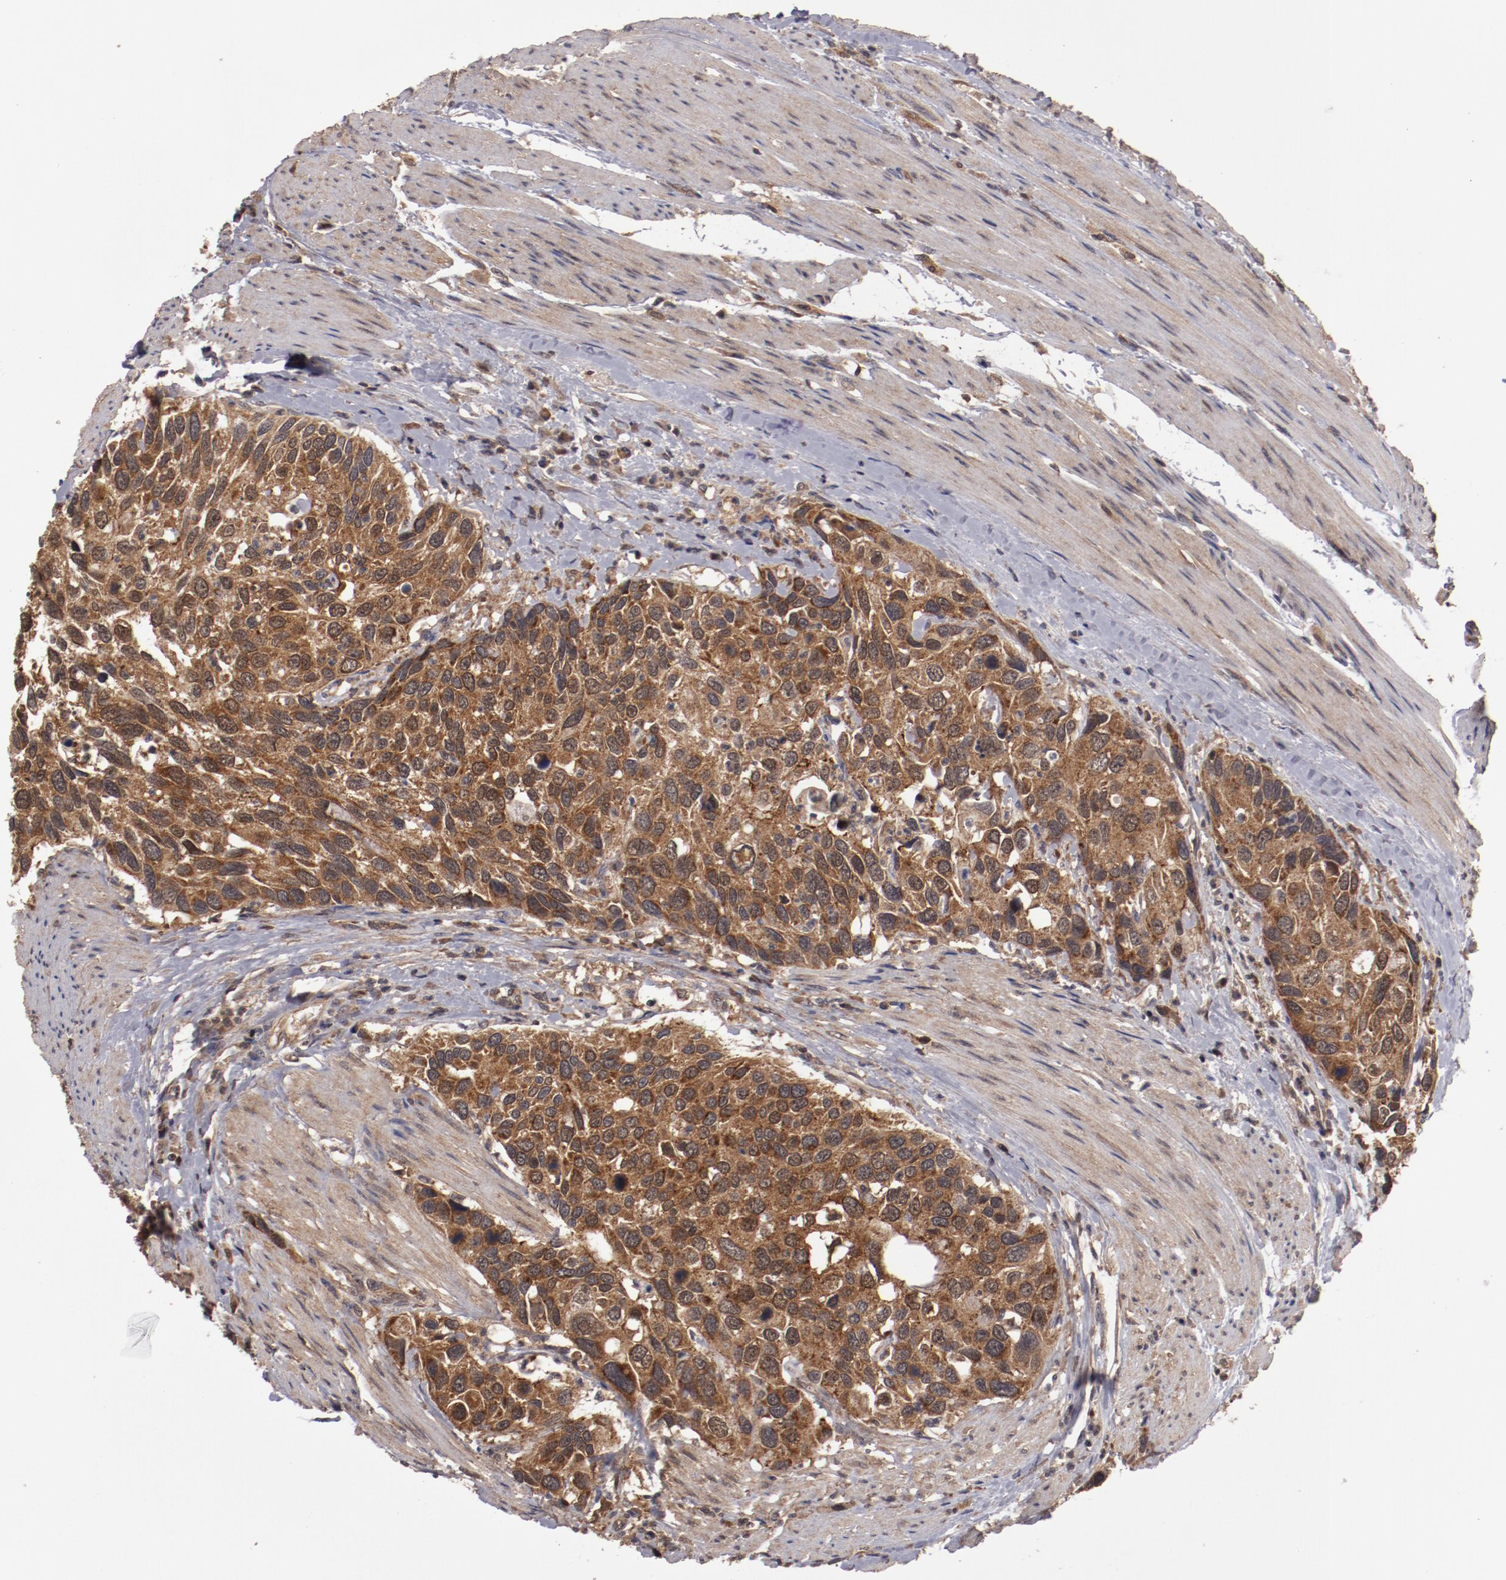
{"staining": {"intensity": "moderate", "quantity": ">75%", "location": "cytoplasmic/membranous"}, "tissue": "urothelial cancer", "cell_type": "Tumor cells", "image_type": "cancer", "snomed": [{"axis": "morphology", "description": "Urothelial carcinoma, High grade"}, {"axis": "topography", "description": "Urinary bladder"}], "caption": "Brown immunohistochemical staining in human urothelial carcinoma (high-grade) displays moderate cytoplasmic/membranous positivity in about >75% of tumor cells.", "gene": "RPS6KA6", "patient": {"sex": "male", "age": 66}}